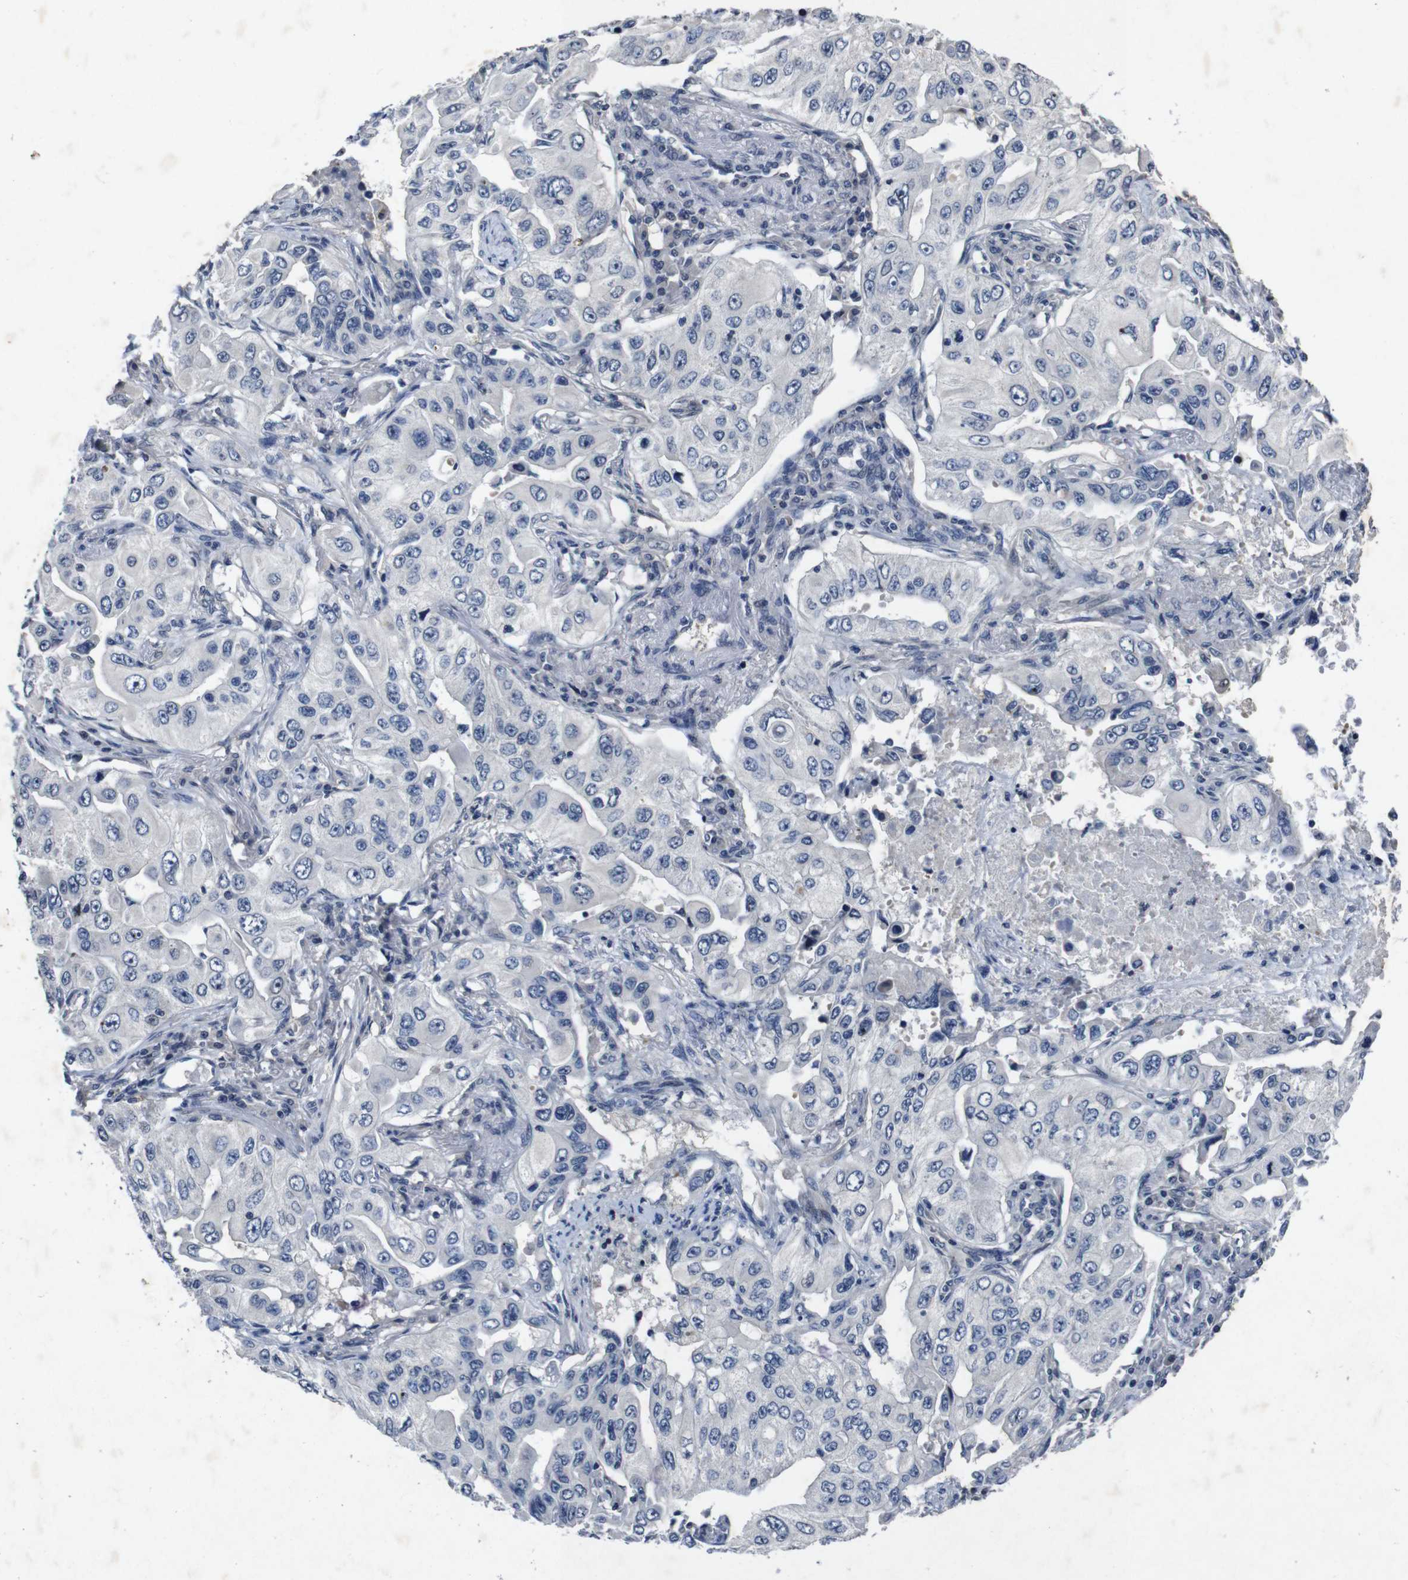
{"staining": {"intensity": "negative", "quantity": "none", "location": "none"}, "tissue": "lung cancer", "cell_type": "Tumor cells", "image_type": "cancer", "snomed": [{"axis": "morphology", "description": "Adenocarcinoma, NOS"}, {"axis": "topography", "description": "Lung"}], "caption": "This is an IHC photomicrograph of human adenocarcinoma (lung). There is no positivity in tumor cells.", "gene": "AKT3", "patient": {"sex": "male", "age": 84}}